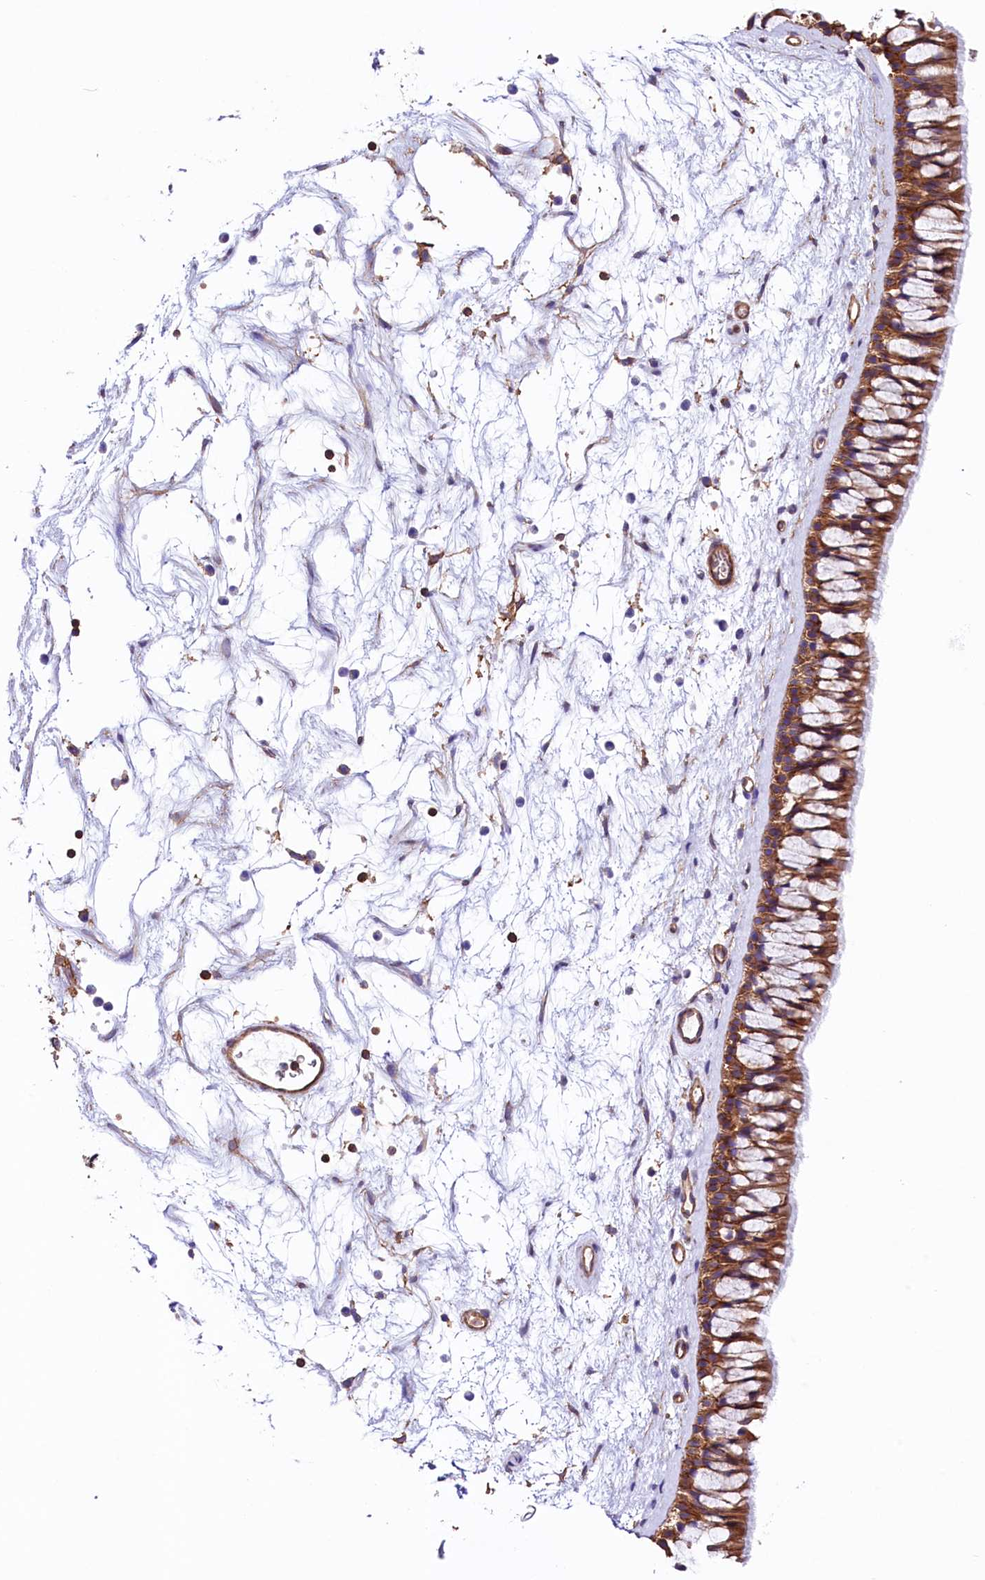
{"staining": {"intensity": "strong", "quantity": ">75%", "location": "cytoplasmic/membranous"}, "tissue": "nasopharynx", "cell_type": "Respiratory epithelial cells", "image_type": "normal", "snomed": [{"axis": "morphology", "description": "Normal tissue, NOS"}, {"axis": "topography", "description": "Nasopharynx"}], "caption": "DAB (3,3'-diaminobenzidine) immunohistochemical staining of benign human nasopharynx reveals strong cytoplasmic/membranous protein expression in approximately >75% of respiratory epithelial cells.", "gene": "ATP2B4", "patient": {"sex": "male", "age": 64}}